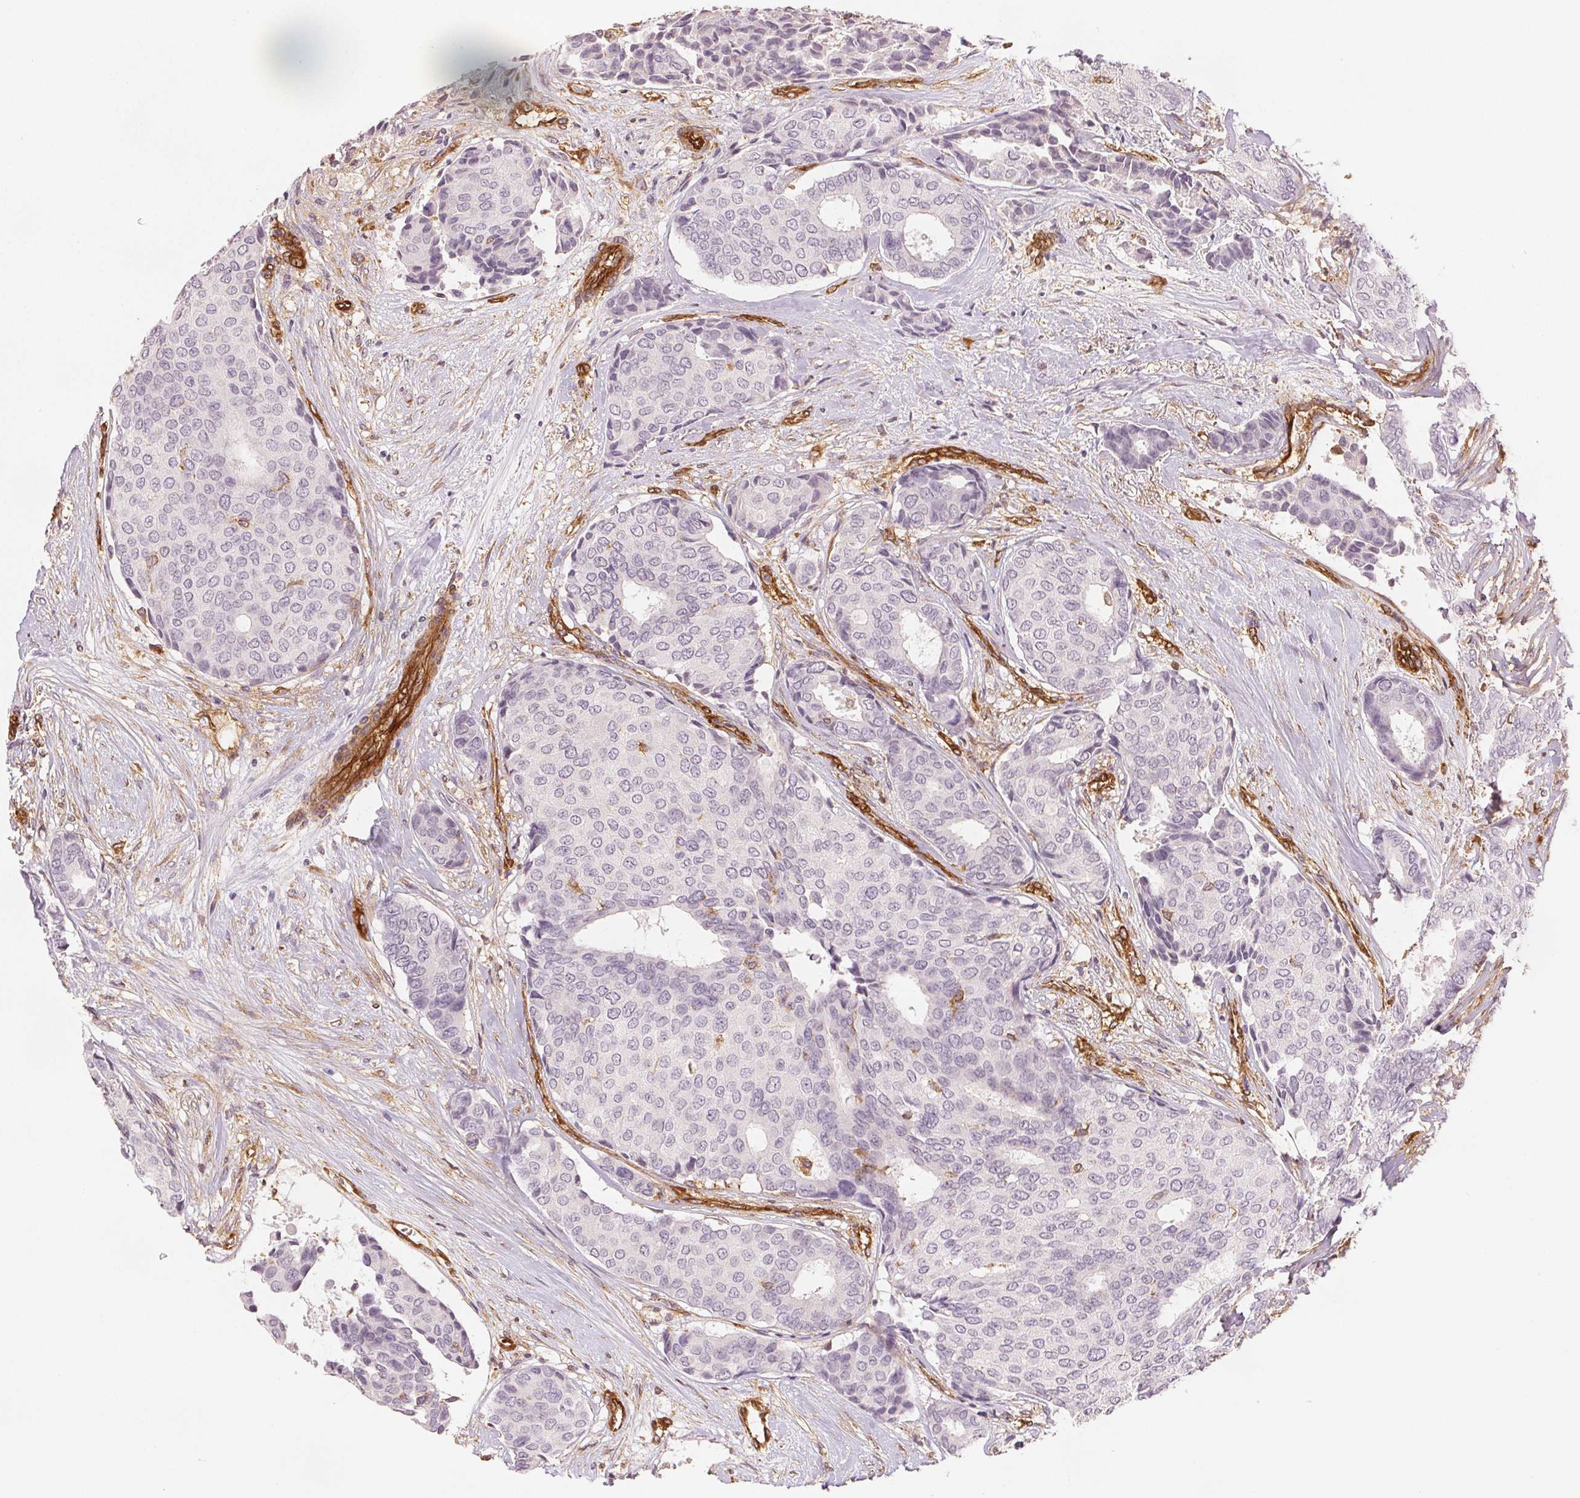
{"staining": {"intensity": "negative", "quantity": "none", "location": "none"}, "tissue": "breast cancer", "cell_type": "Tumor cells", "image_type": "cancer", "snomed": [{"axis": "morphology", "description": "Duct carcinoma"}, {"axis": "topography", "description": "Breast"}], "caption": "DAB (3,3'-diaminobenzidine) immunohistochemical staining of breast cancer (invasive ductal carcinoma) exhibits no significant staining in tumor cells.", "gene": "DIAPH2", "patient": {"sex": "female", "age": 75}}